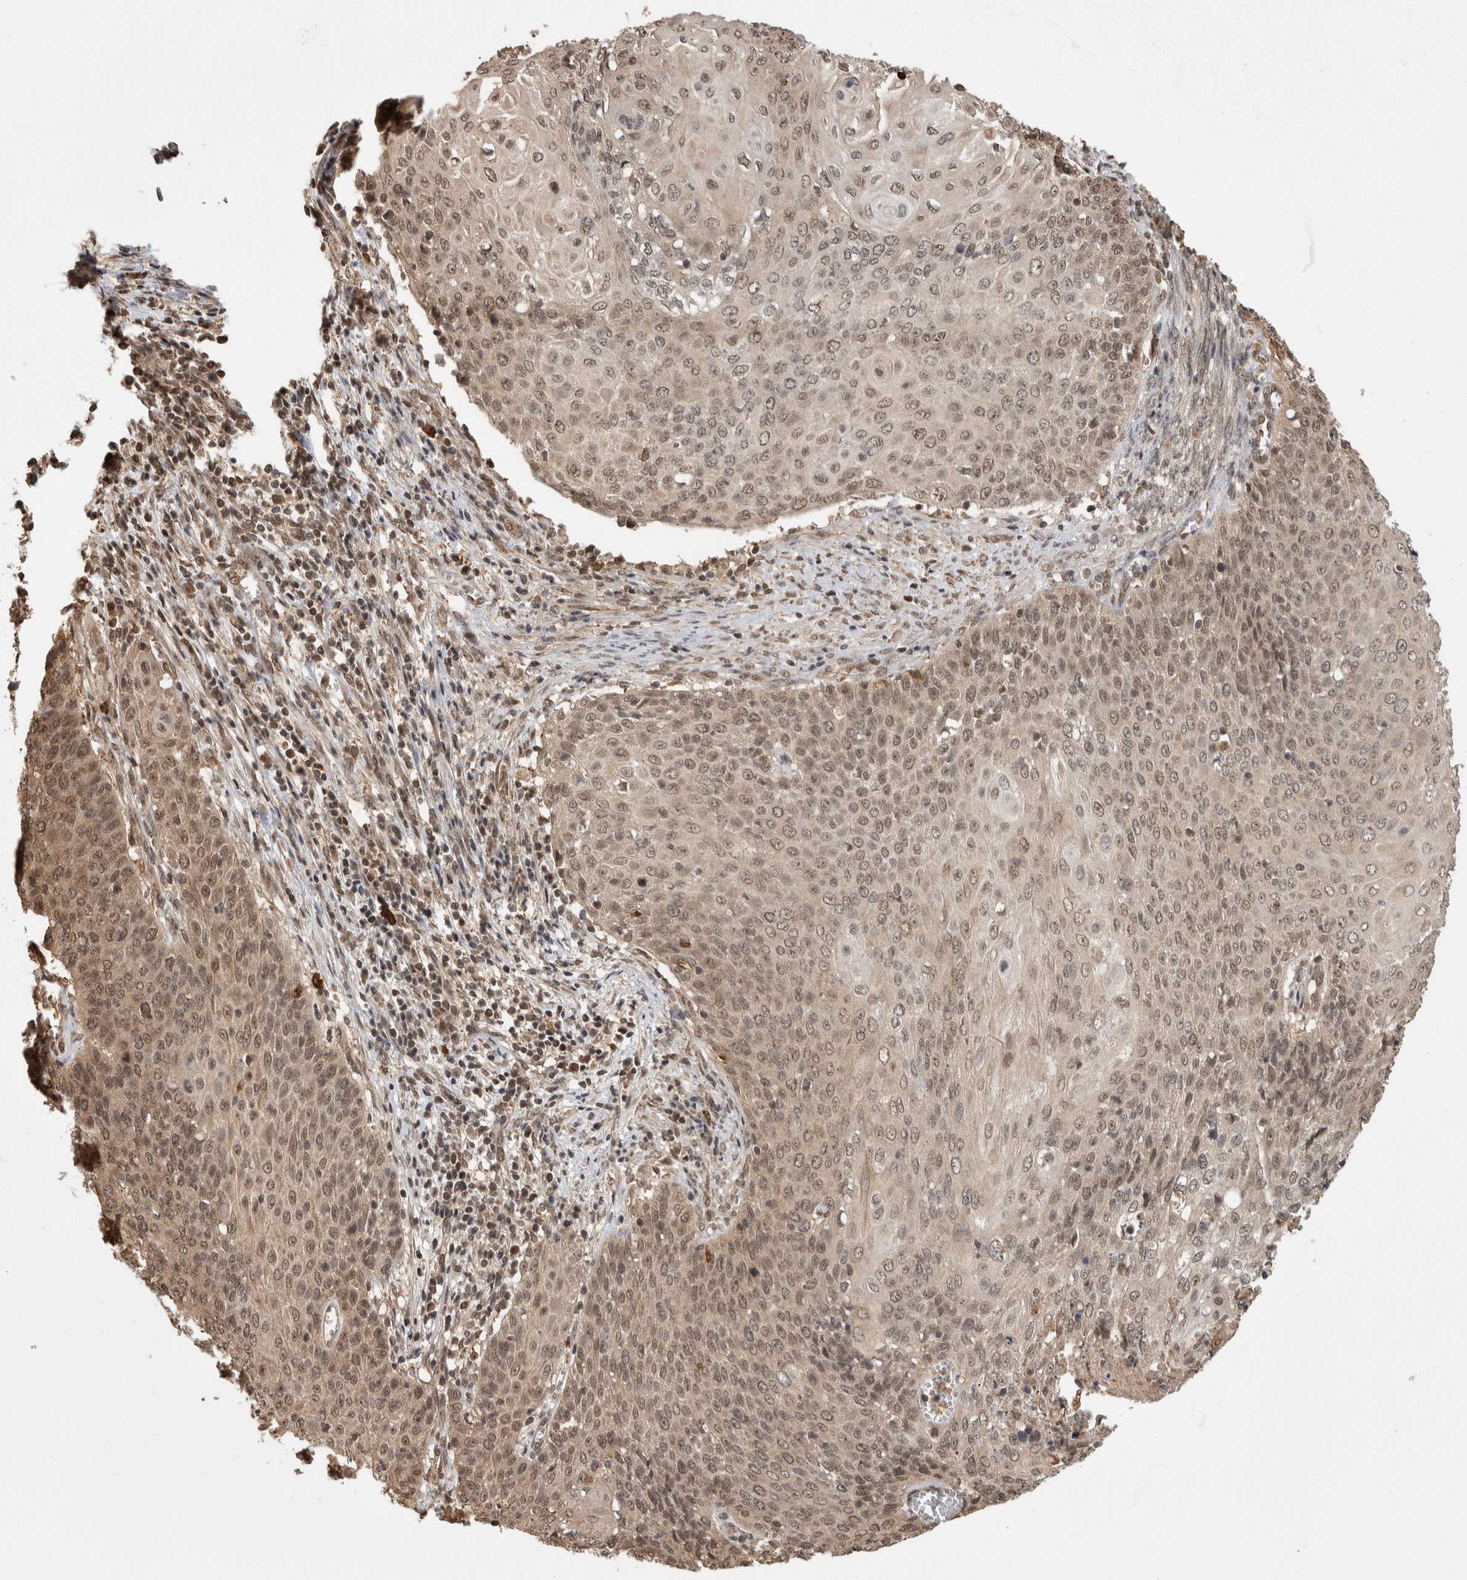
{"staining": {"intensity": "moderate", "quantity": ">75%", "location": "cytoplasmic/membranous,nuclear"}, "tissue": "cervical cancer", "cell_type": "Tumor cells", "image_type": "cancer", "snomed": [{"axis": "morphology", "description": "Squamous cell carcinoma, NOS"}, {"axis": "topography", "description": "Cervix"}], "caption": "Squamous cell carcinoma (cervical) stained with DAB (3,3'-diaminobenzidine) IHC exhibits medium levels of moderate cytoplasmic/membranous and nuclear positivity in about >75% of tumor cells.", "gene": "ZNF592", "patient": {"sex": "female", "age": 39}}